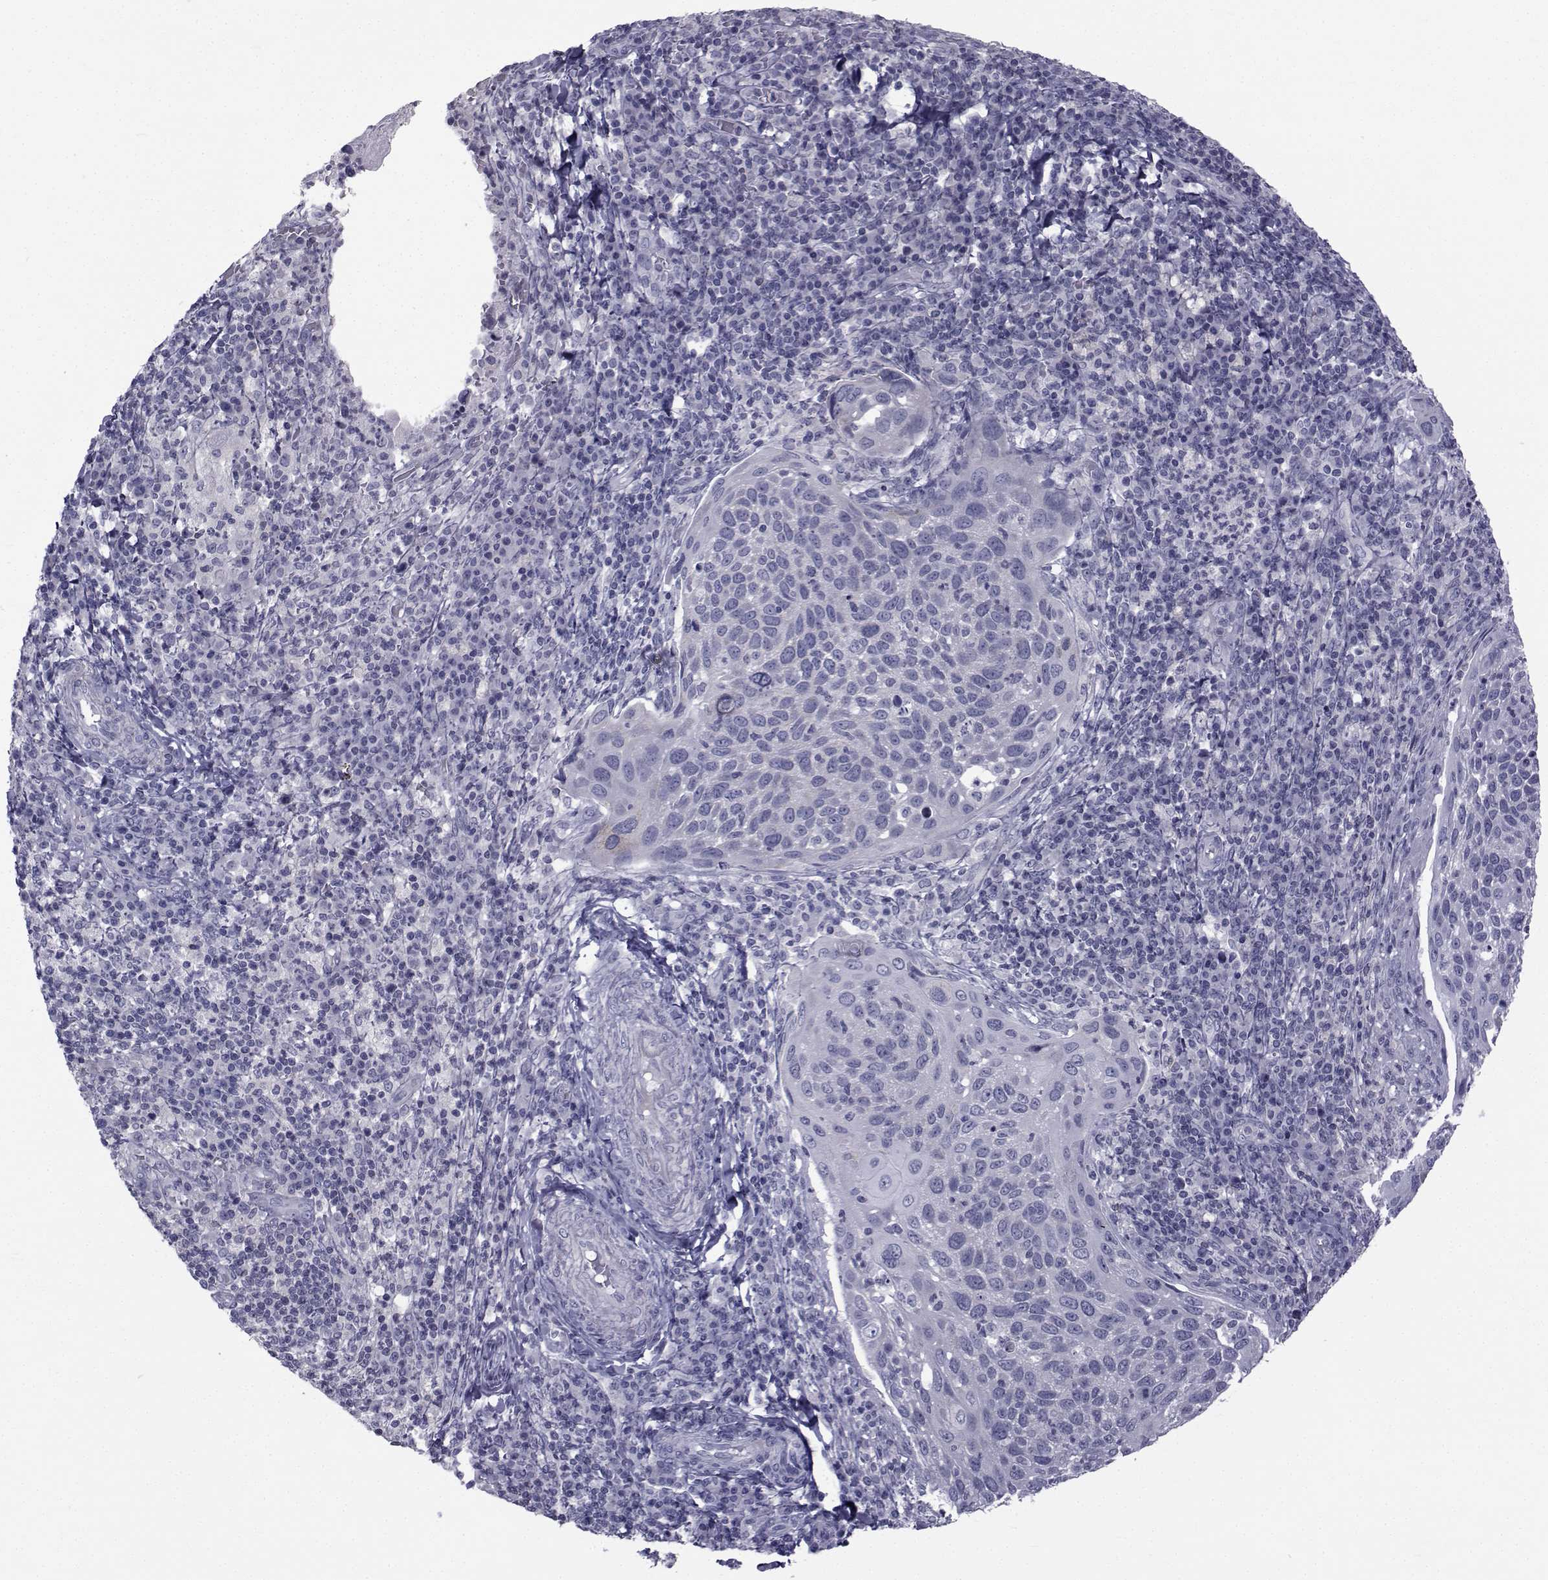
{"staining": {"intensity": "negative", "quantity": "none", "location": "none"}, "tissue": "cervical cancer", "cell_type": "Tumor cells", "image_type": "cancer", "snomed": [{"axis": "morphology", "description": "Squamous cell carcinoma, NOS"}, {"axis": "topography", "description": "Cervix"}], "caption": "Tumor cells show no significant positivity in cervical cancer.", "gene": "FDXR", "patient": {"sex": "female", "age": 54}}